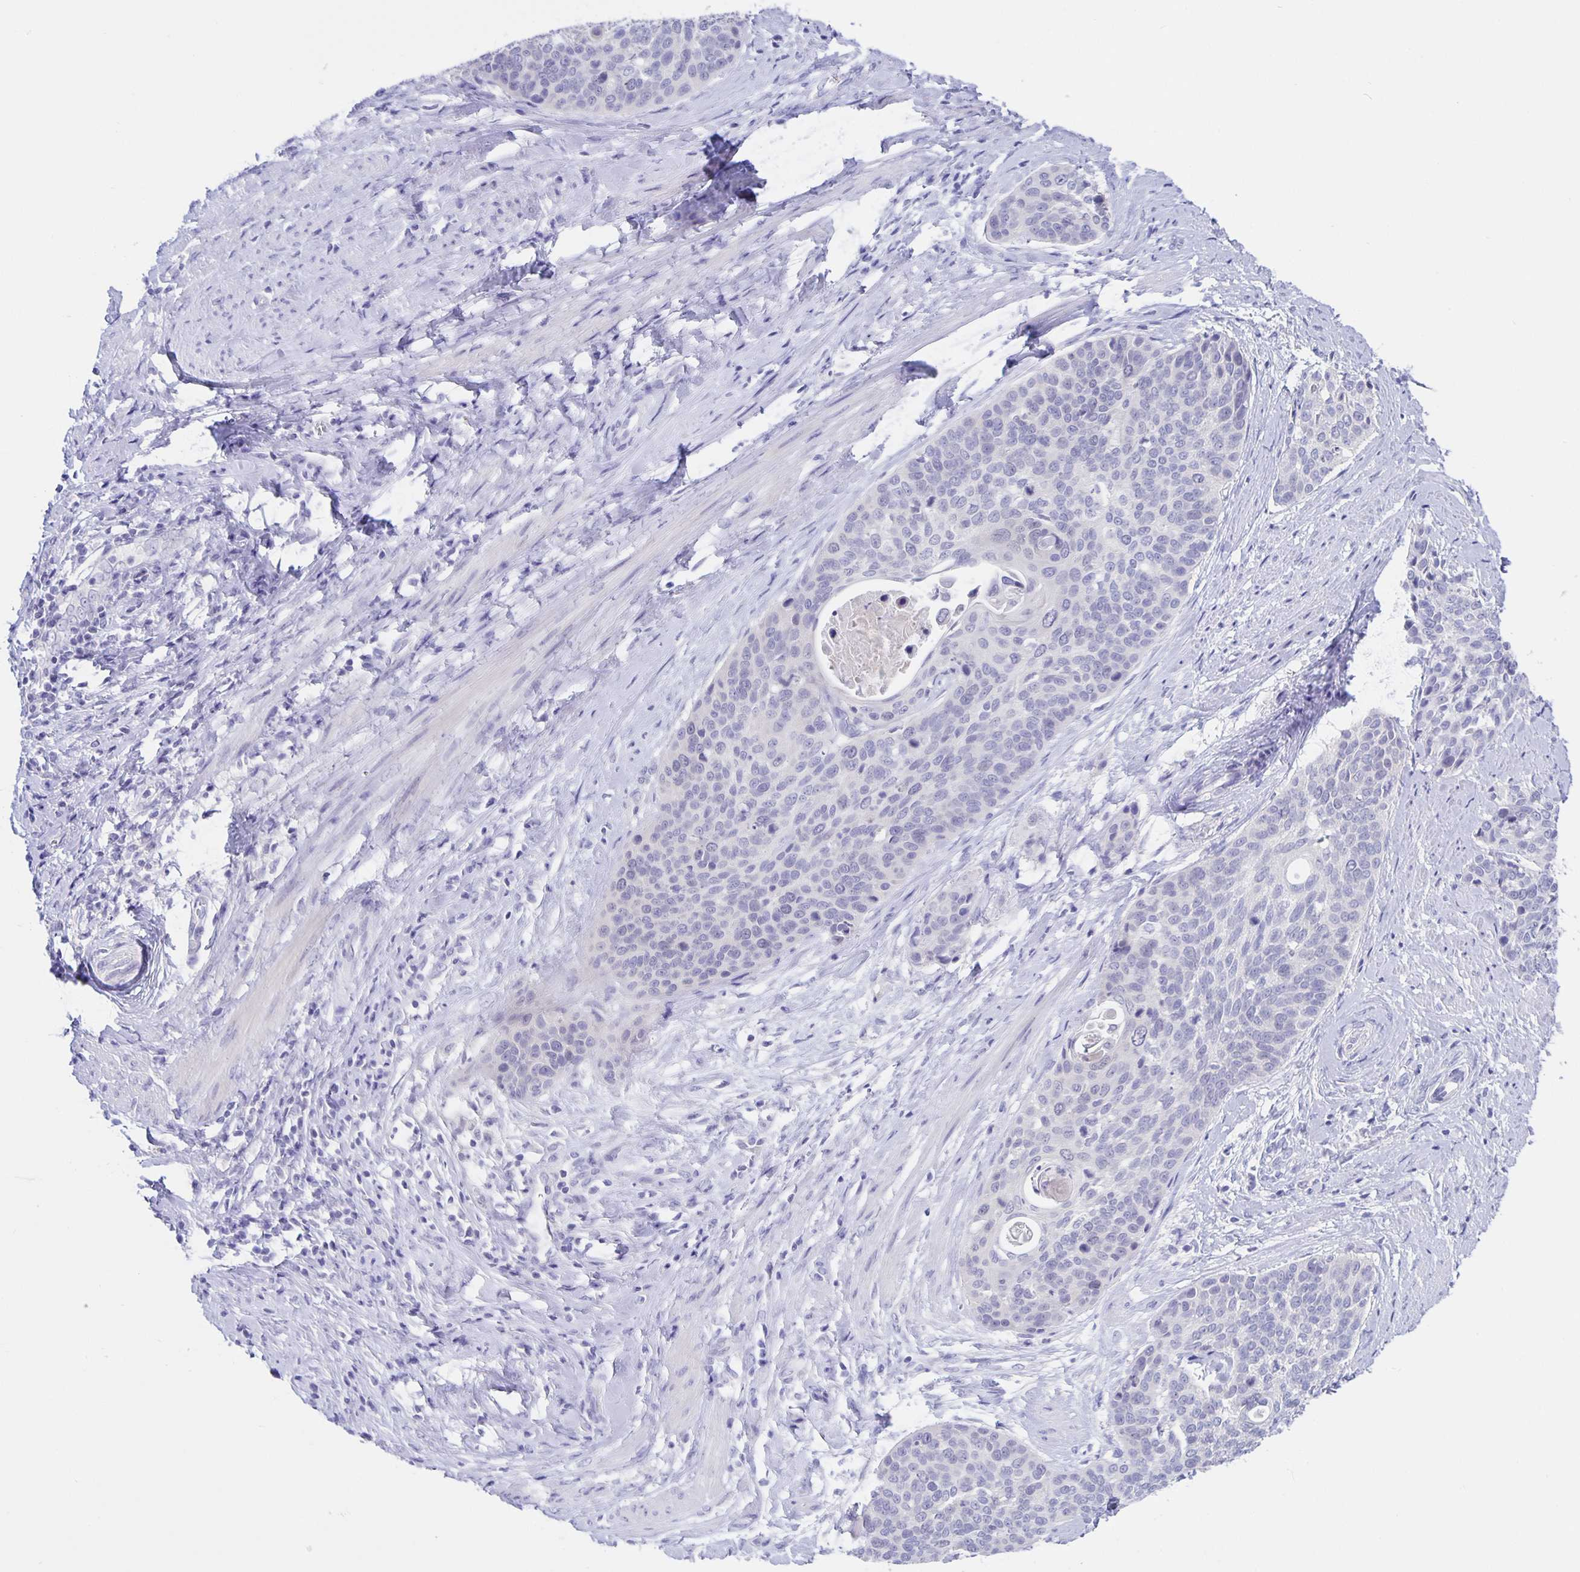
{"staining": {"intensity": "negative", "quantity": "none", "location": "none"}, "tissue": "cervical cancer", "cell_type": "Tumor cells", "image_type": "cancer", "snomed": [{"axis": "morphology", "description": "Squamous cell carcinoma, NOS"}, {"axis": "topography", "description": "Cervix"}], "caption": "Immunohistochemical staining of human cervical cancer (squamous cell carcinoma) reveals no significant positivity in tumor cells.", "gene": "ERMN", "patient": {"sex": "female", "age": 69}}